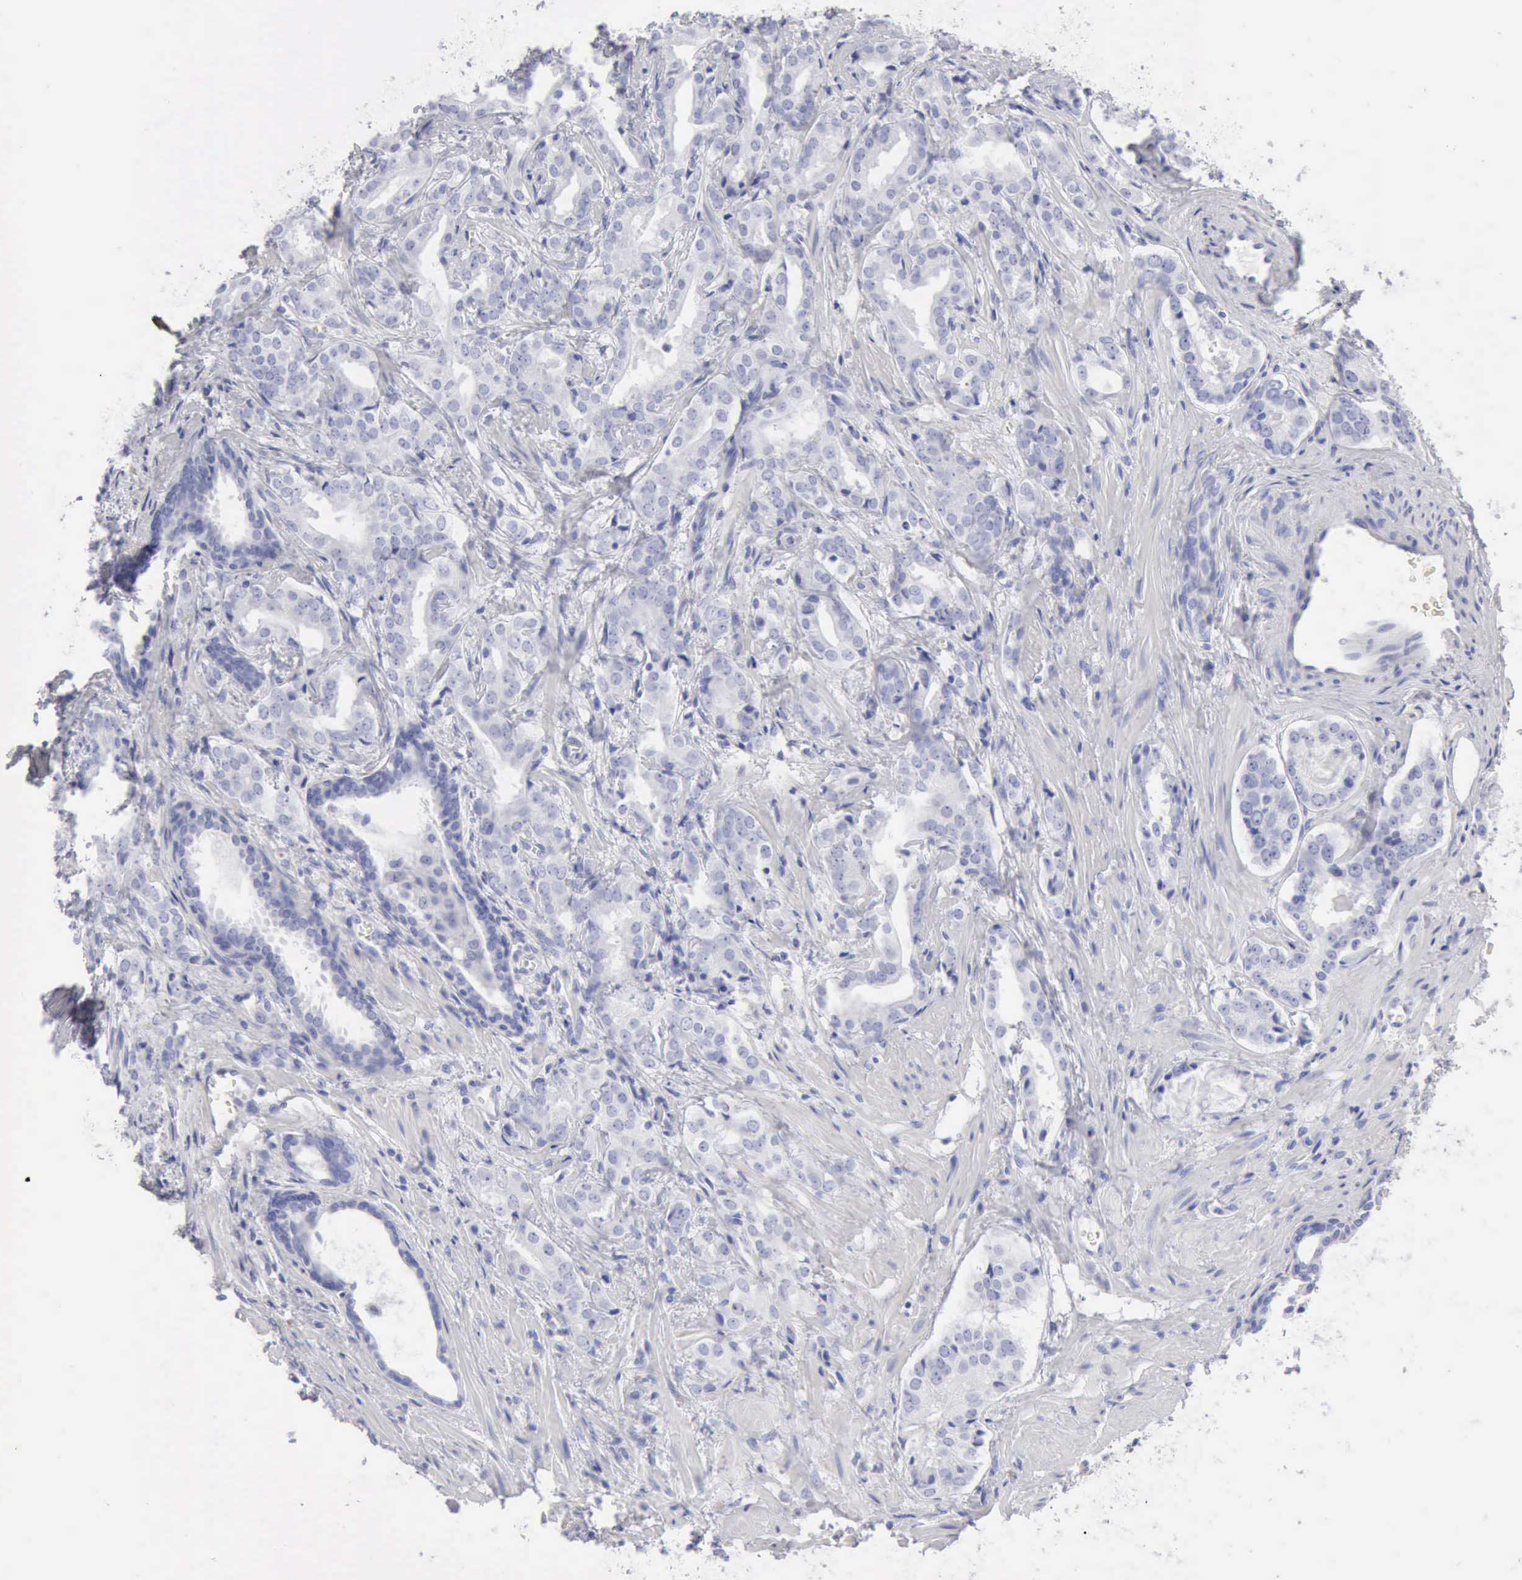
{"staining": {"intensity": "negative", "quantity": "none", "location": "none"}, "tissue": "prostate cancer", "cell_type": "Tumor cells", "image_type": "cancer", "snomed": [{"axis": "morphology", "description": "Adenocarcinoma, Medium grade"}, {"axis": "topography", "description": "Prostate"}], "caption": "This photomicrograph is of prostate medium-grade adenocarcinoma stained with immunohistochemistry (IHC) to label a protein in brown with the nuclei are counter-stained blue. There is no positivity in tumor cells.", "gene": "KRT10", "patient": {"sex": "male", "age": 64}}